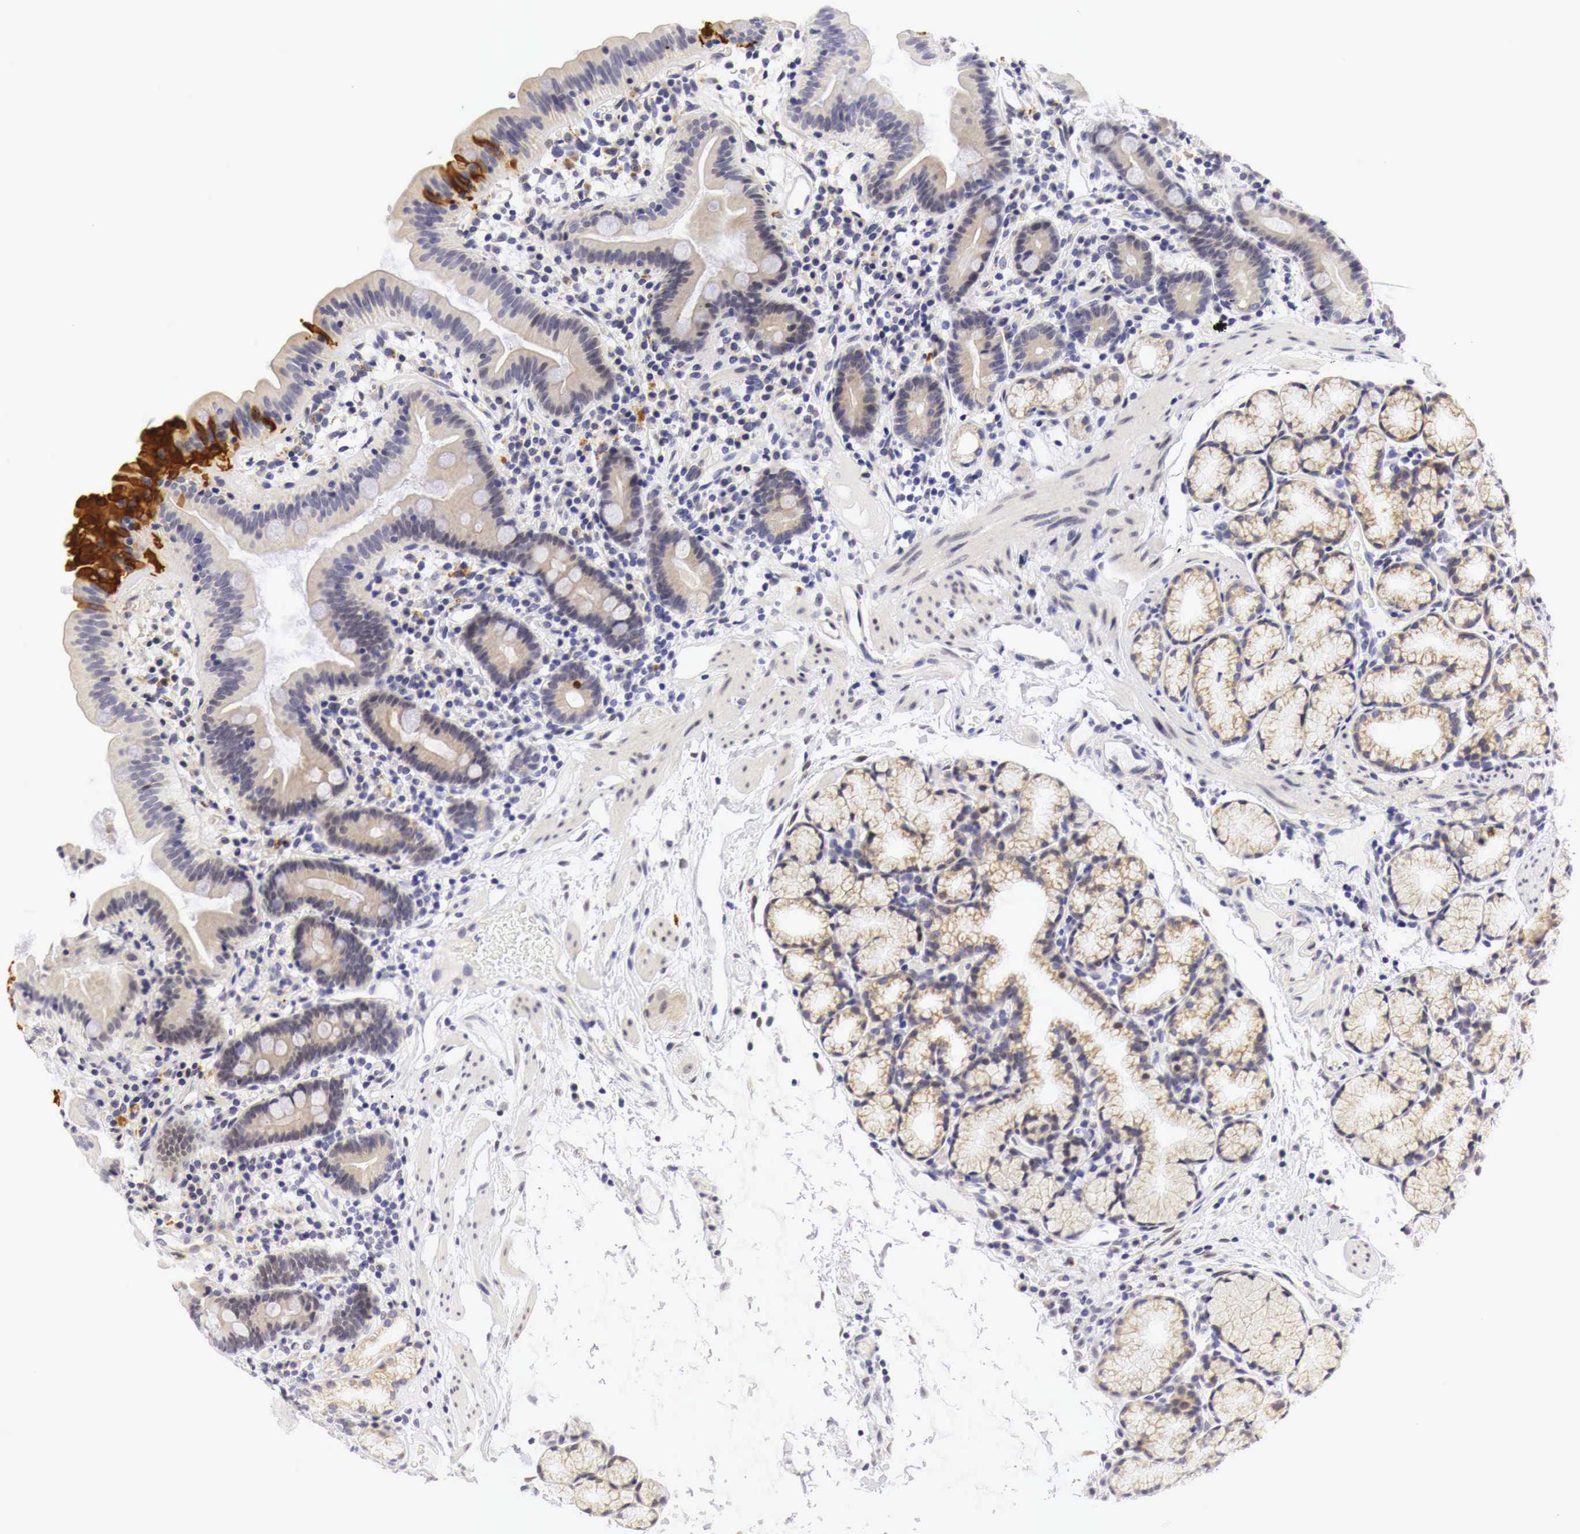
{"staining": {"intensity": "strong", "quantity": "<25%", "location": "cytoplasmic/membranous"}, "tissue": "duodenum", "cell_type": "Glandular cells", "image_type": "normal", "snomed": [{"axis": "morphology", "description": "Normal tissue, NOS"}, {"axis": "topography", "description": "Duodenum"}], "caption": "DAB immunohistochemical staining of normal duodenum reveals strong cytoplasmic/membranous protein expression in approximately <25% of glandular cells. The staining was performed using DAB, with brown indicating positive protein expression. Nuclei are stained blue with hematoxylin.", "gene": "CASP3", "patient": {"sex": "female", "age": 48}}